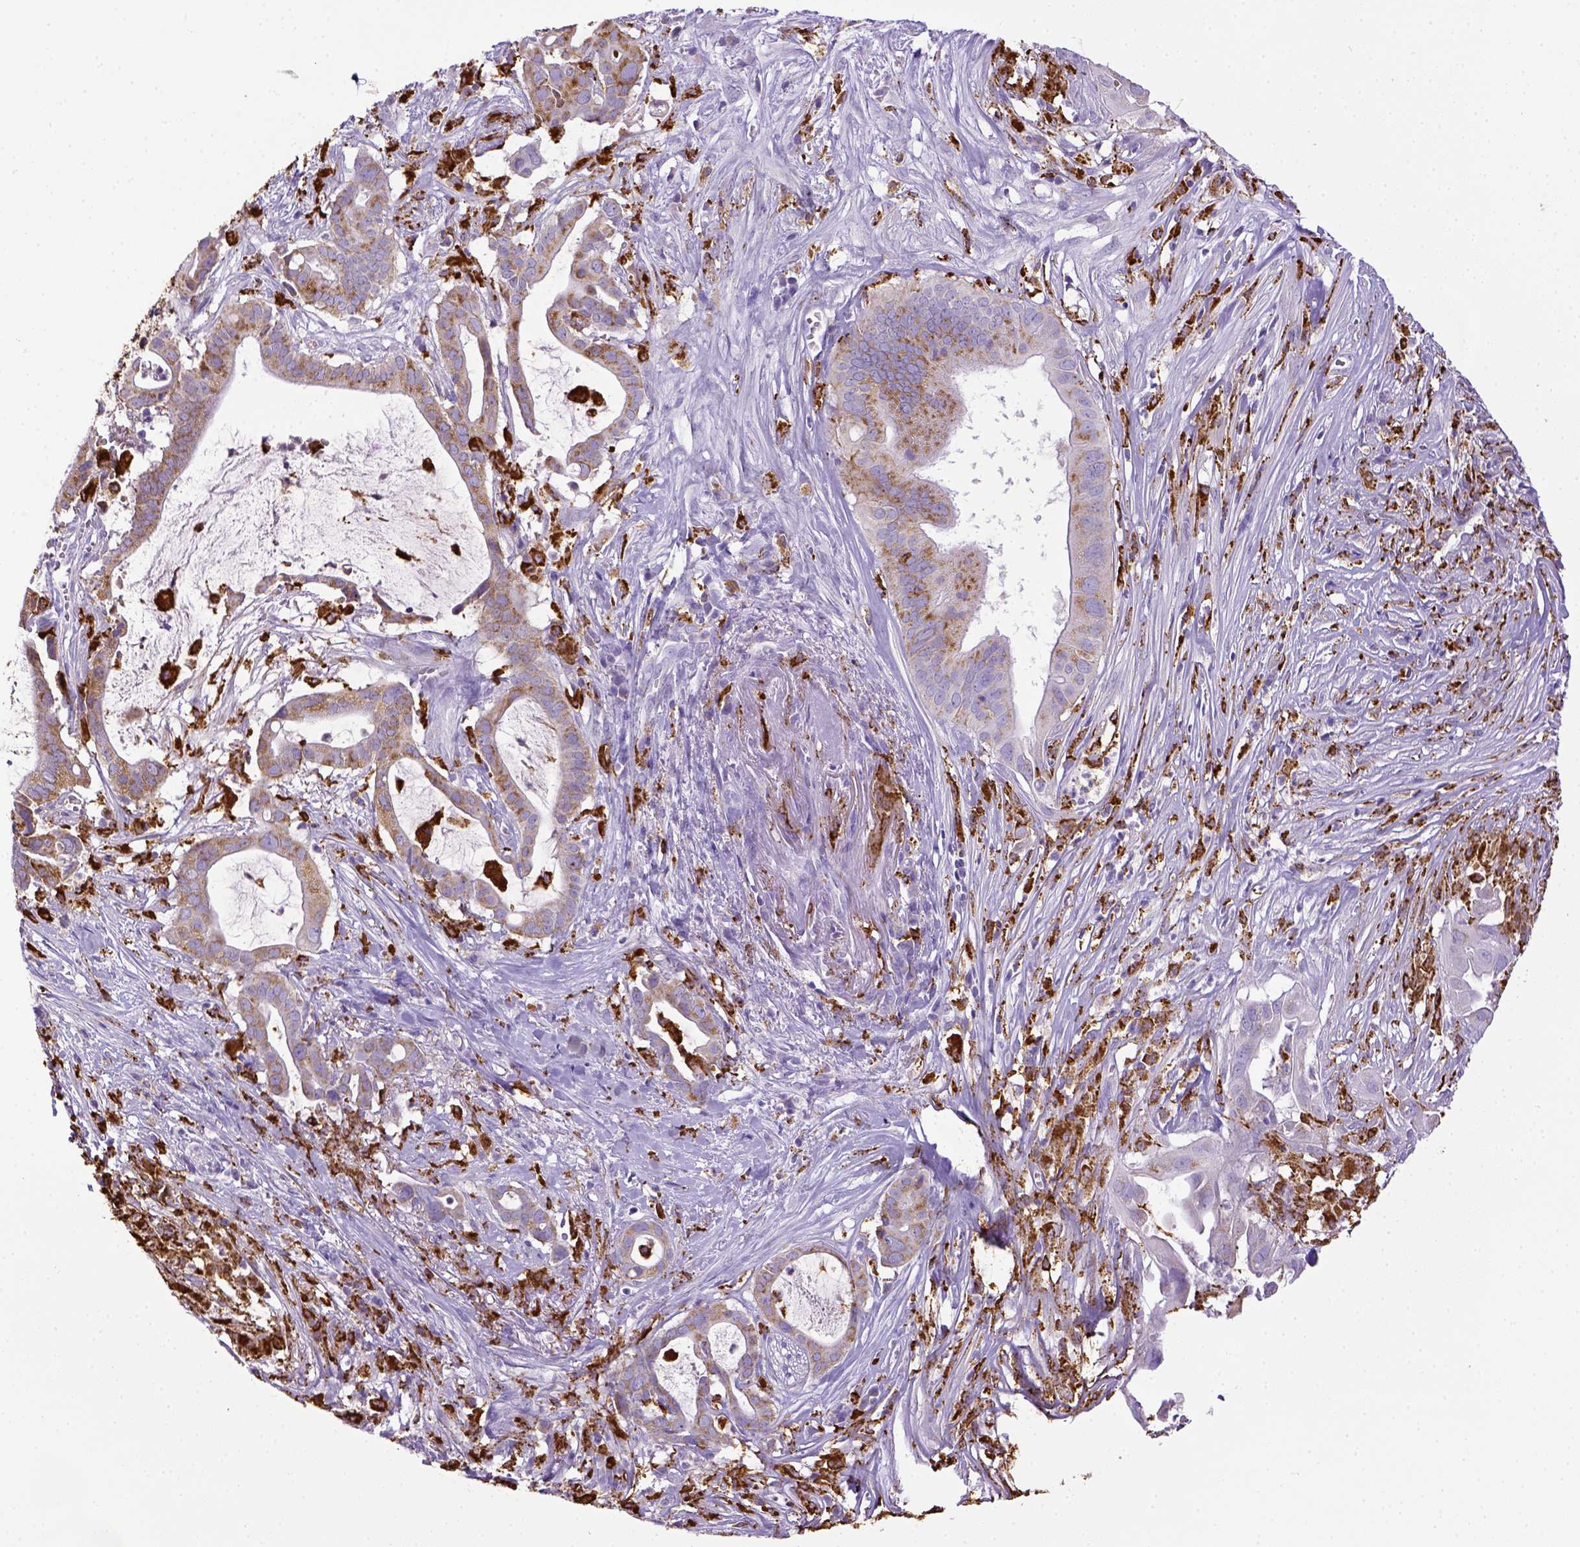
{"staining": {"intensity": "negative", "quantity": "none", "location": "none"}, "tissue": "pancreatic cancer", "cell_type": "Tumor cells", "image_type": "cancer", "snomed": [{"axis": "morphology", "description": "Adenocarcinoma, NOS"}, {"axis": "topography", "description": "Pancreas"}], "caption": "Immunohistochemical staining of human pancreatic cancer (adenocarcinoma) exhibits no significant staining in tumor cells.", "gene": "CD68", "patient": {"sex": "male", "age": 61}}